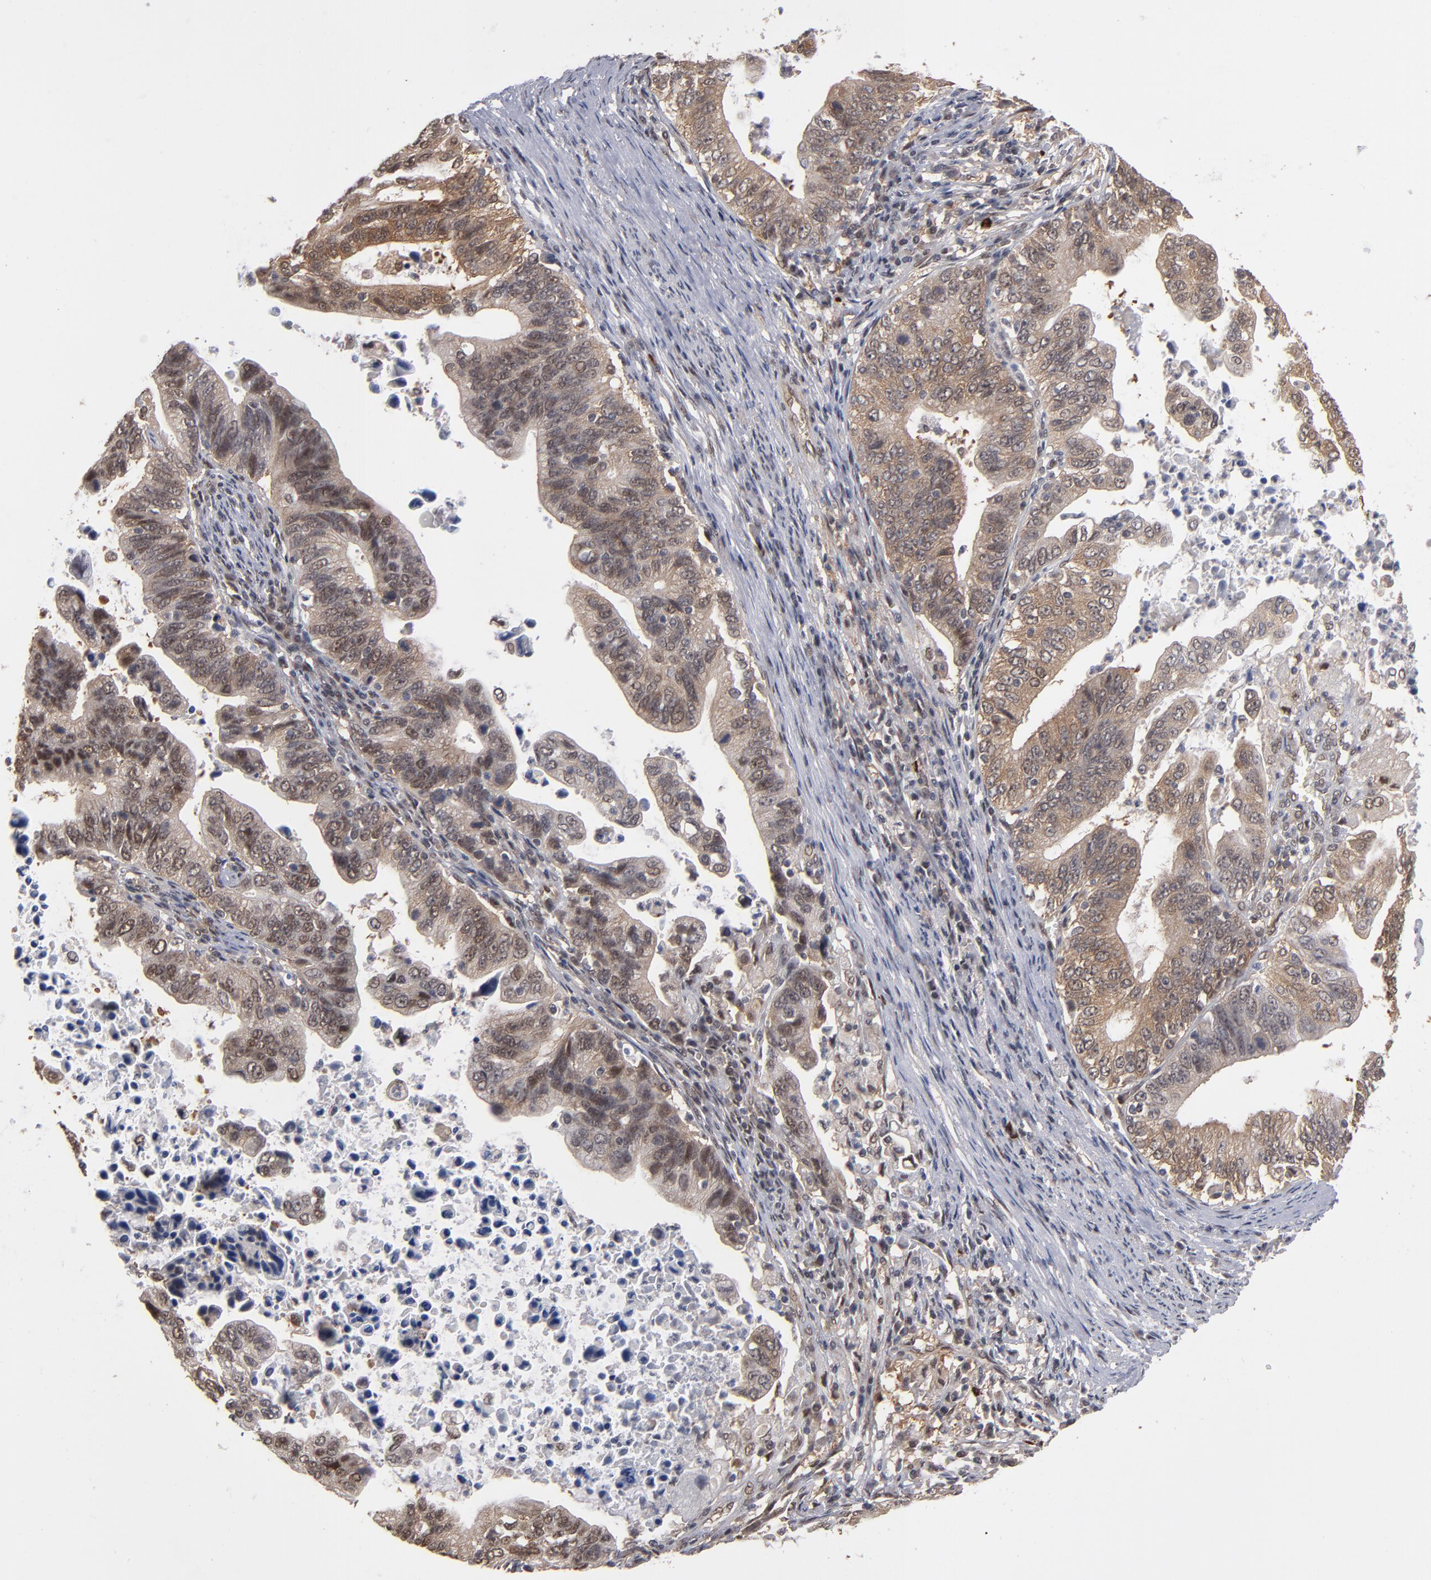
{"staining": {"intensity": "weak", "quantity": ">75%", "location": "cytoplasmic/membranous,nuclear"}, "tissue": "stomach cancer", "cell_type": "Tumor cells", "image_type": "cancer", "snomed": [{"axis": "morphology", "description": "Adenocarcinoma, NOS"}, {"axis": "topography", "description": "Stomach, upper"}], "caption": "A low amount of weak cytoplasmic/membranous and nuclear staining is appreciated in about >75% of tumor cells in stomach cancer (adenocarcinoma) tissue. (DAB IHC, brown staining for protein, blue staining for nuclei).", "gene": "HUWE1", "patient": {"sex": "female", "age": 50}}